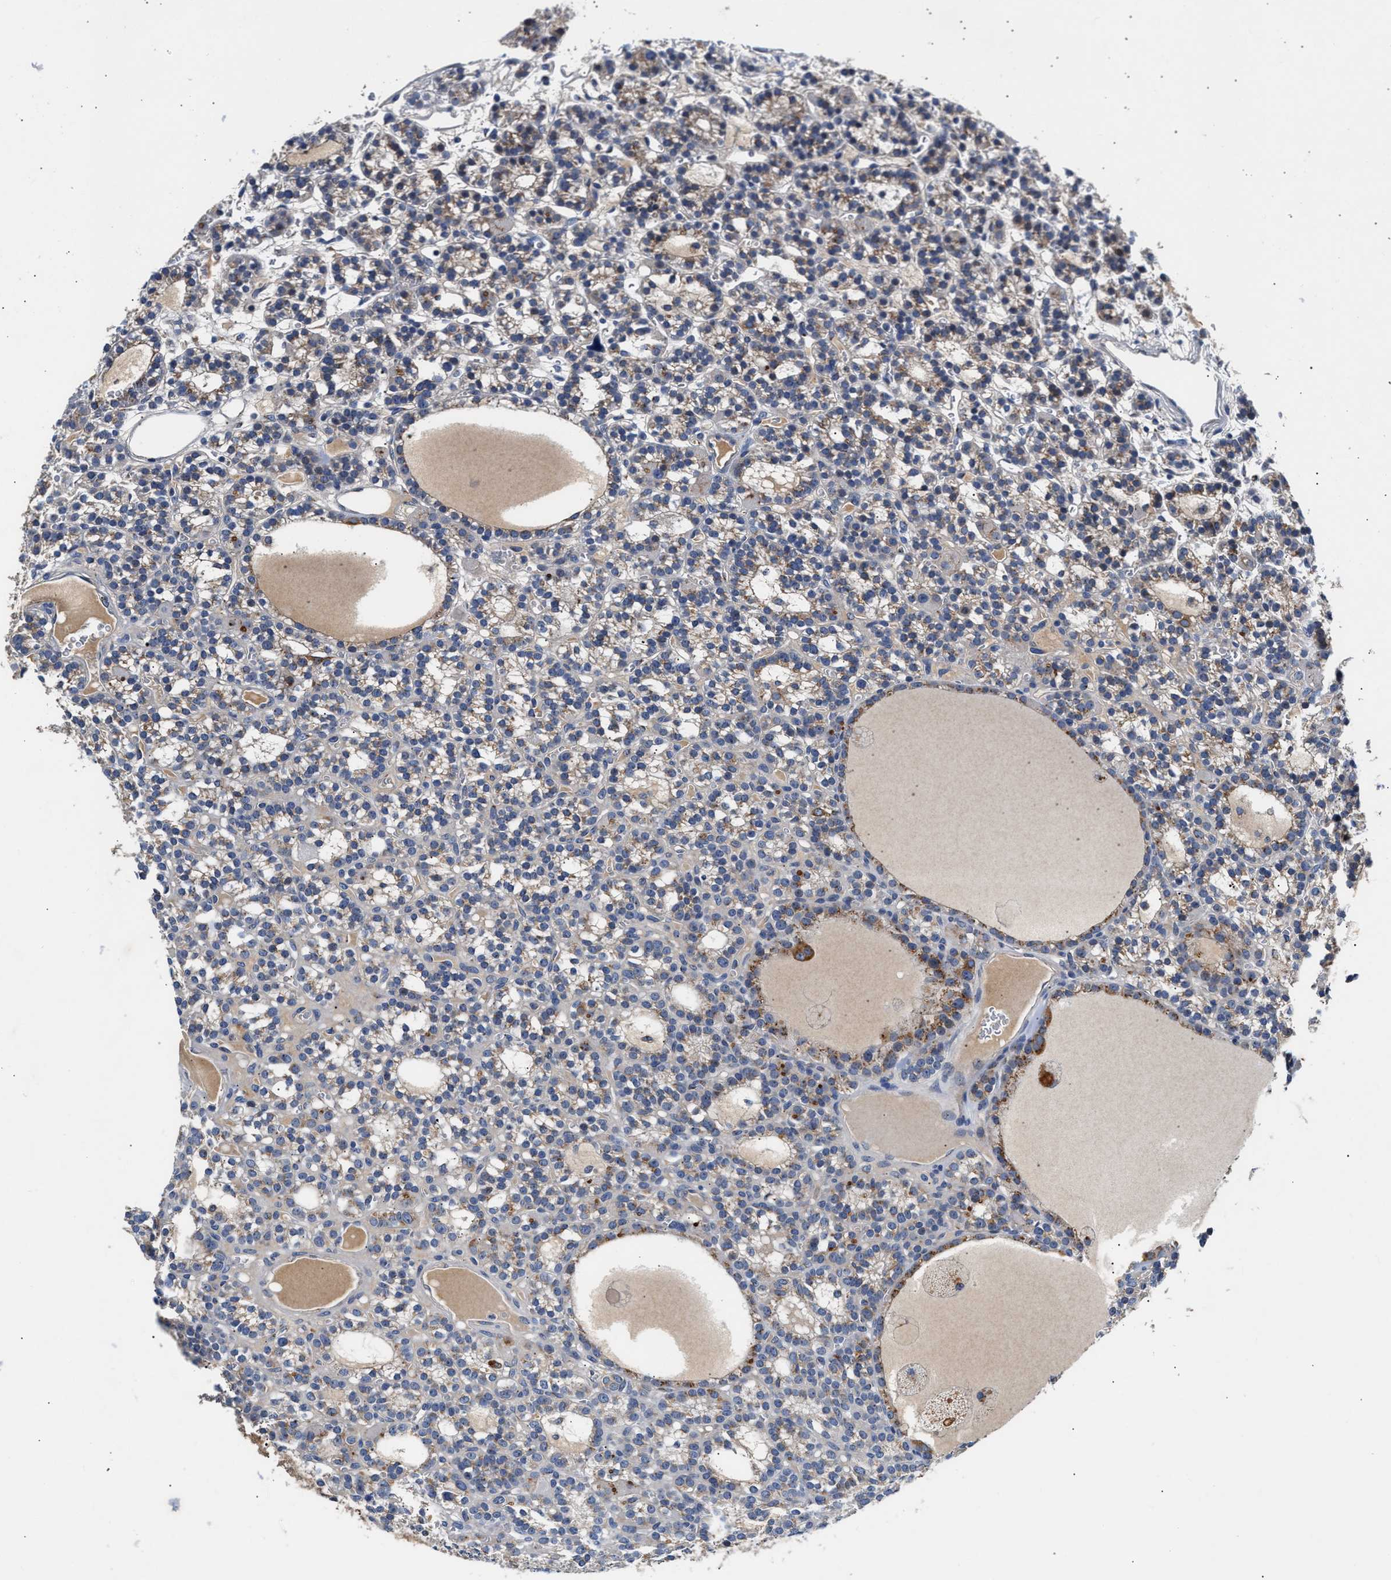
{"staining": {"intensity": "moderate", "quantity": "<25%", "location": "cytoplasmic/membranous"}, "tissue": "parathyroid gland", "cell_type": "Glandular cells", "image_type": "normal", "snomed": [{"axis": "morphology", "description": "Normal tissue, NOS"}, {"axis": "morphology", "description": "Adenoma, NOS"}, {"axis": "topography", "description": "Parathyroid gland"}], "caption": "This image shows IHC staining of benign human parathyroid gland, with low moderate cytoplasmic/membranous positivity in about <25% of glandular cells.", "gene": "CCDC146", "patient": {"sex": "female", "age": 58}}